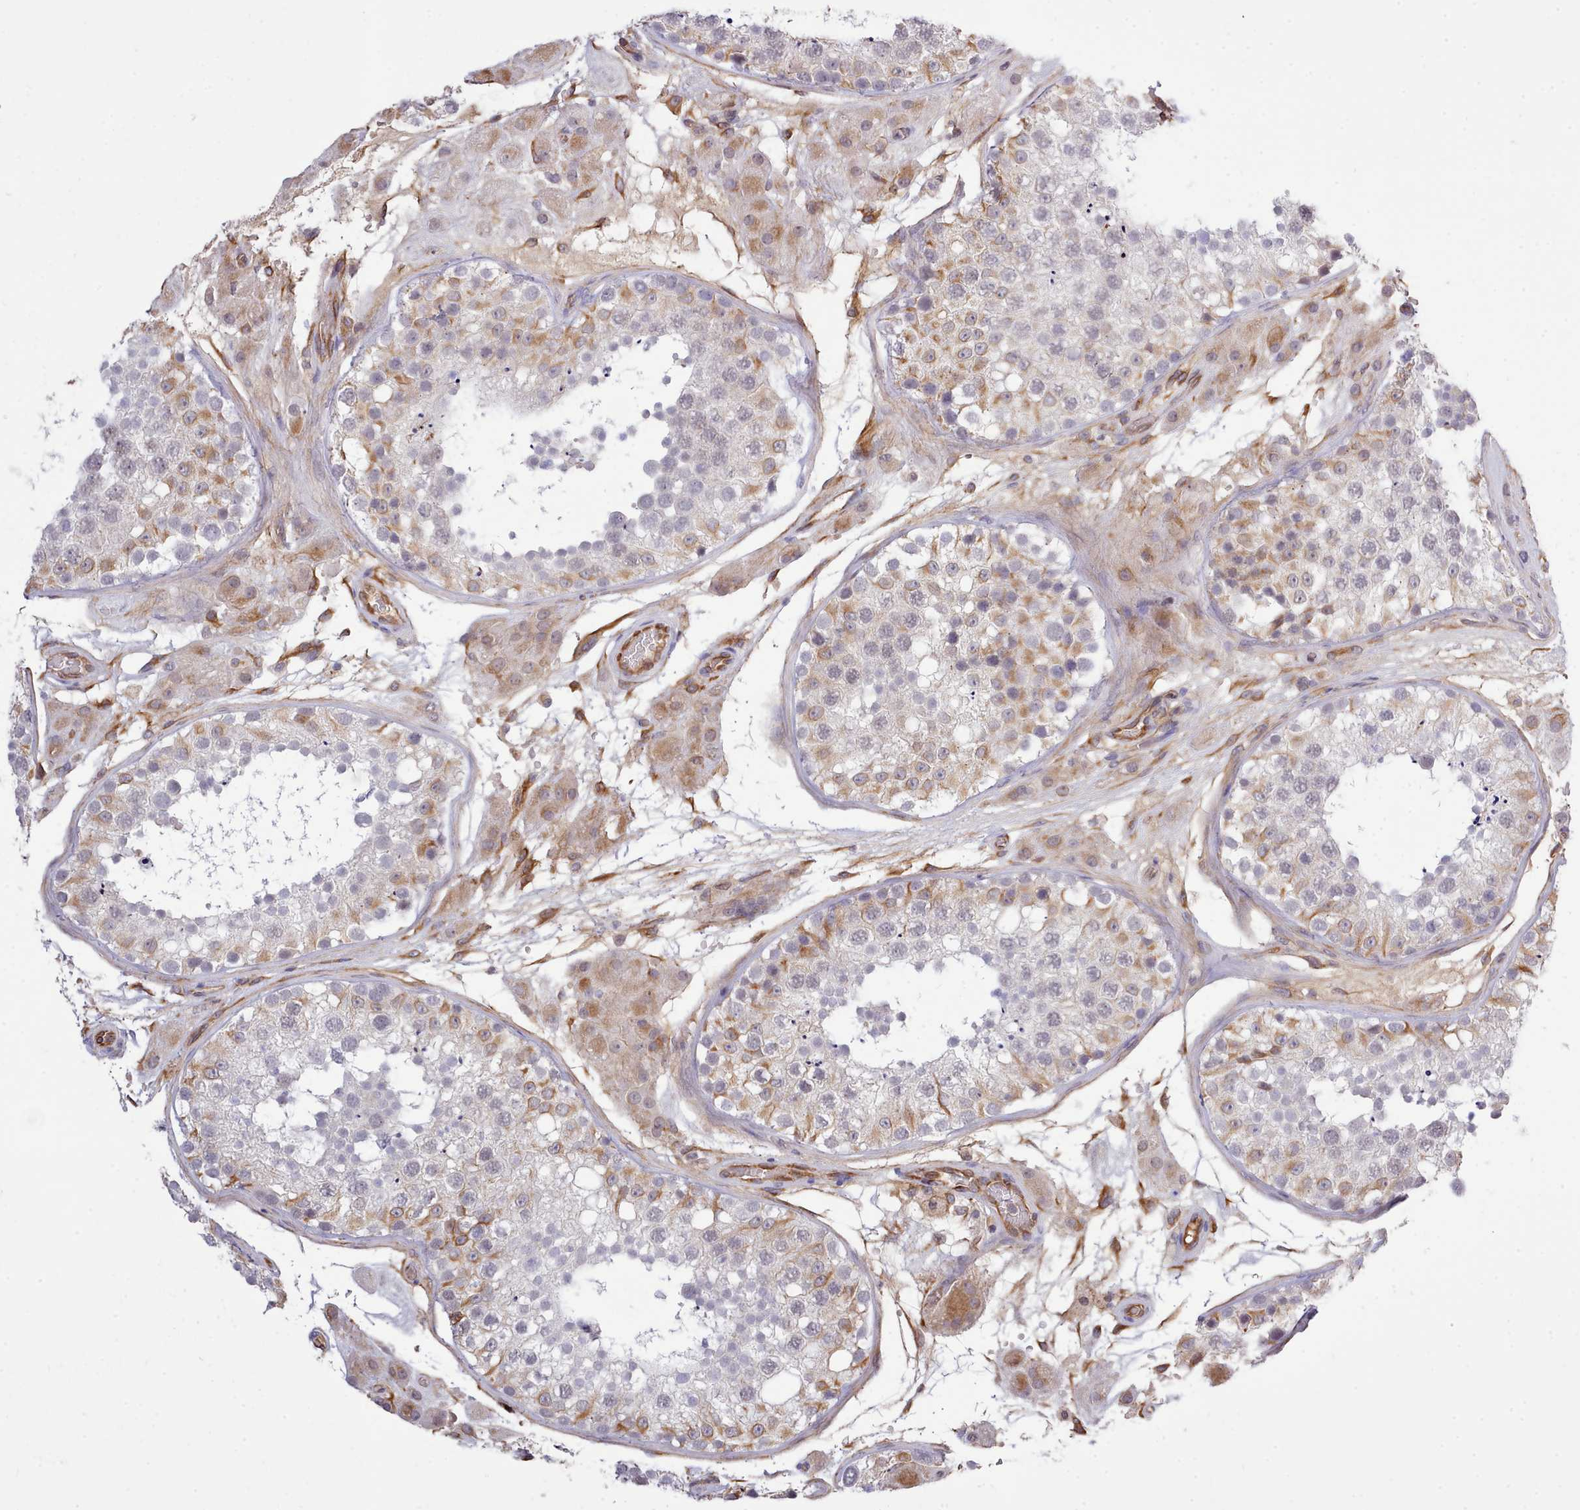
{"staining": {"intensity": "moderate", "quantity": "25%-75%", "location": "cytoplasmic/membranous,nuclear"}, "tissue": "testis", "cell_type": "Cells in seminiferous ducts", "image_type": "normal", "snomed": [{"axis": "morphology", "description": "Normal tissue, NOS"}, {"axis": "topography", "description": "Testis"}], "caption": "Moderate cytoplasmic/membranous,nuclear positivity is seen in approximately 25%-75% of cells in seminiferous ducts in unremarkable testis.", "gene": "ZC3H13", "patient": {"sex": "male", "age": 26}}